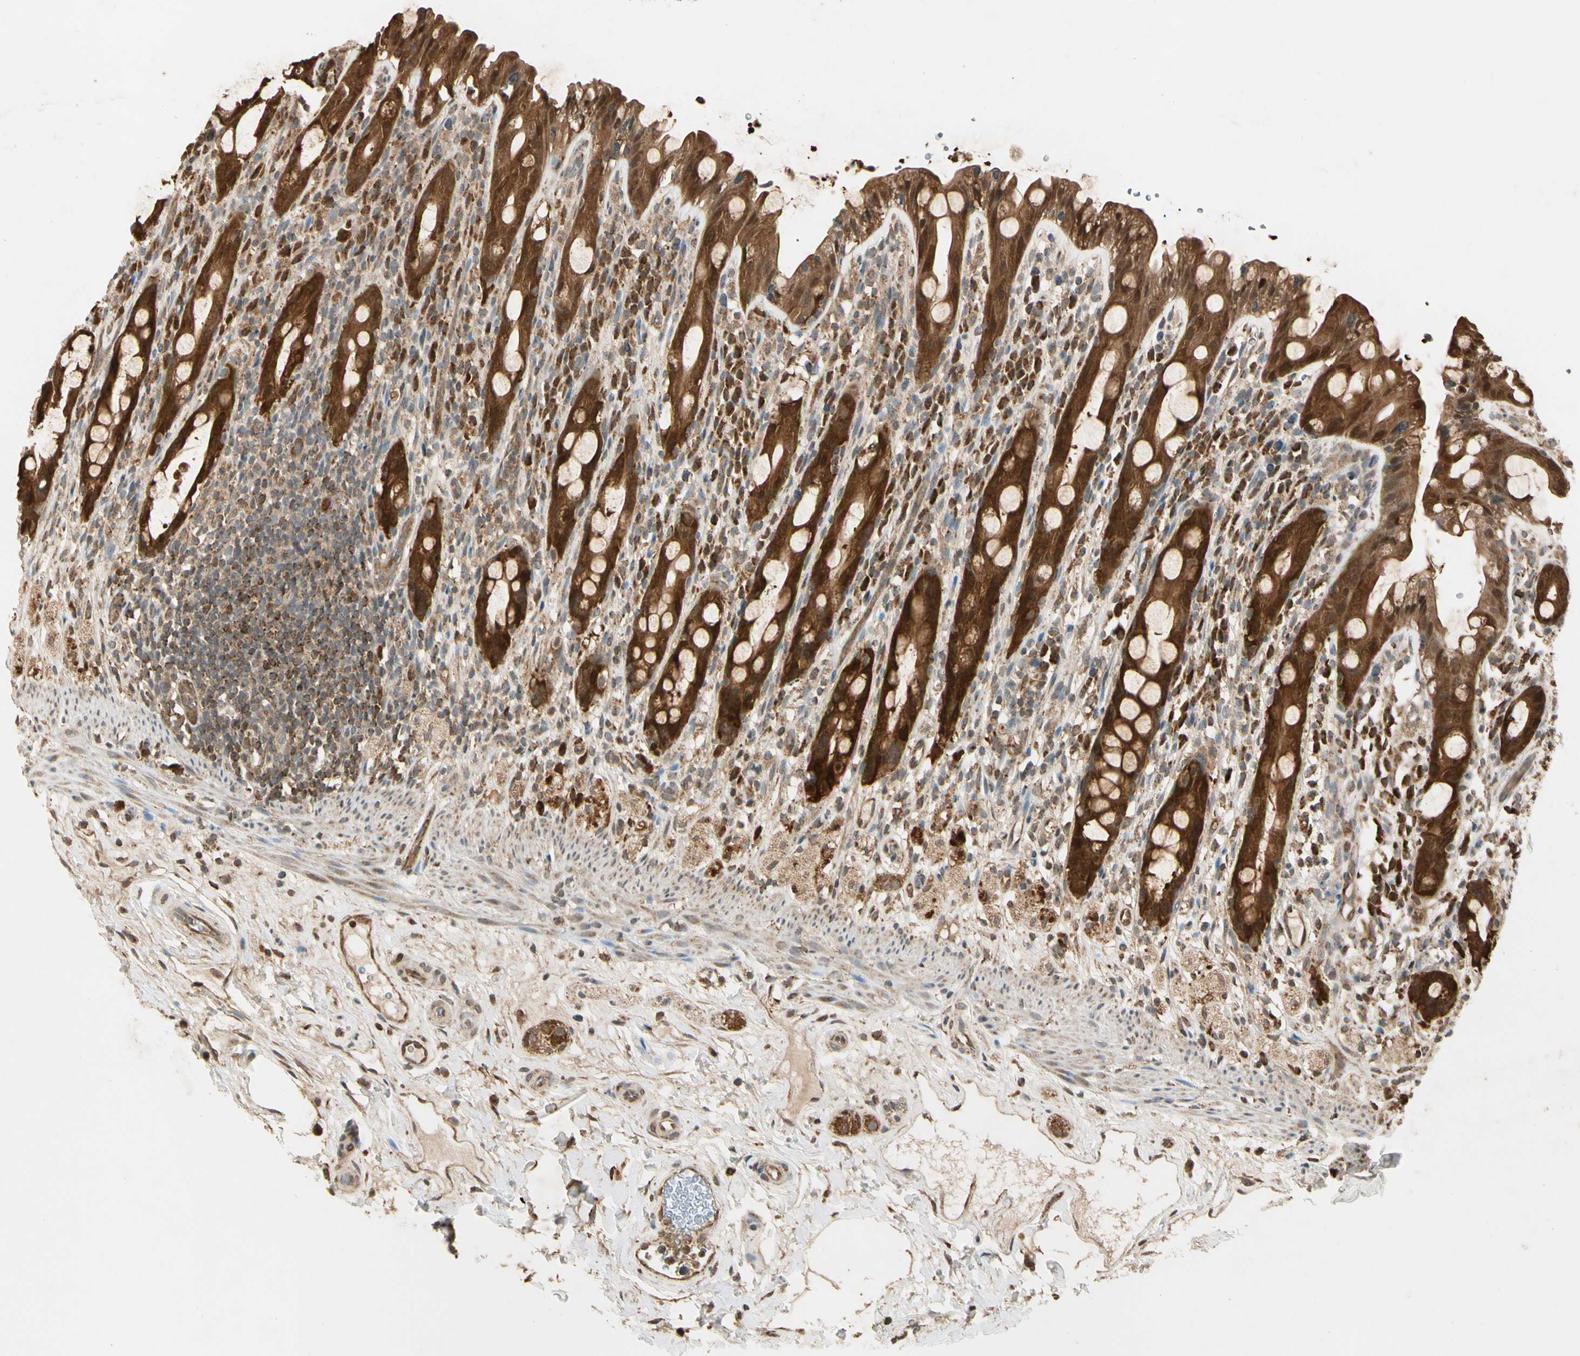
{"staining": {"intensity": "strong", "quantity": "25%-75%", "location": "cytoplasmic/membranous,nuclear"}, "tissue": "rectum", "cell_type": "Glandular cells", "image_type": "normal", "snomed": [{"axis": "morphology", "description": "Normal tissue, NOS"}, {"axis": "topography", "description": "Rectum"}], "caption": "Protein staining of unremarkable rectum shows strong cytoplasmic/membranous,nuclear positivity in approximately 25%-75% of glandular cells.", "gene": "PRDX5", "patient": {"sex": "male", "age": 44}}